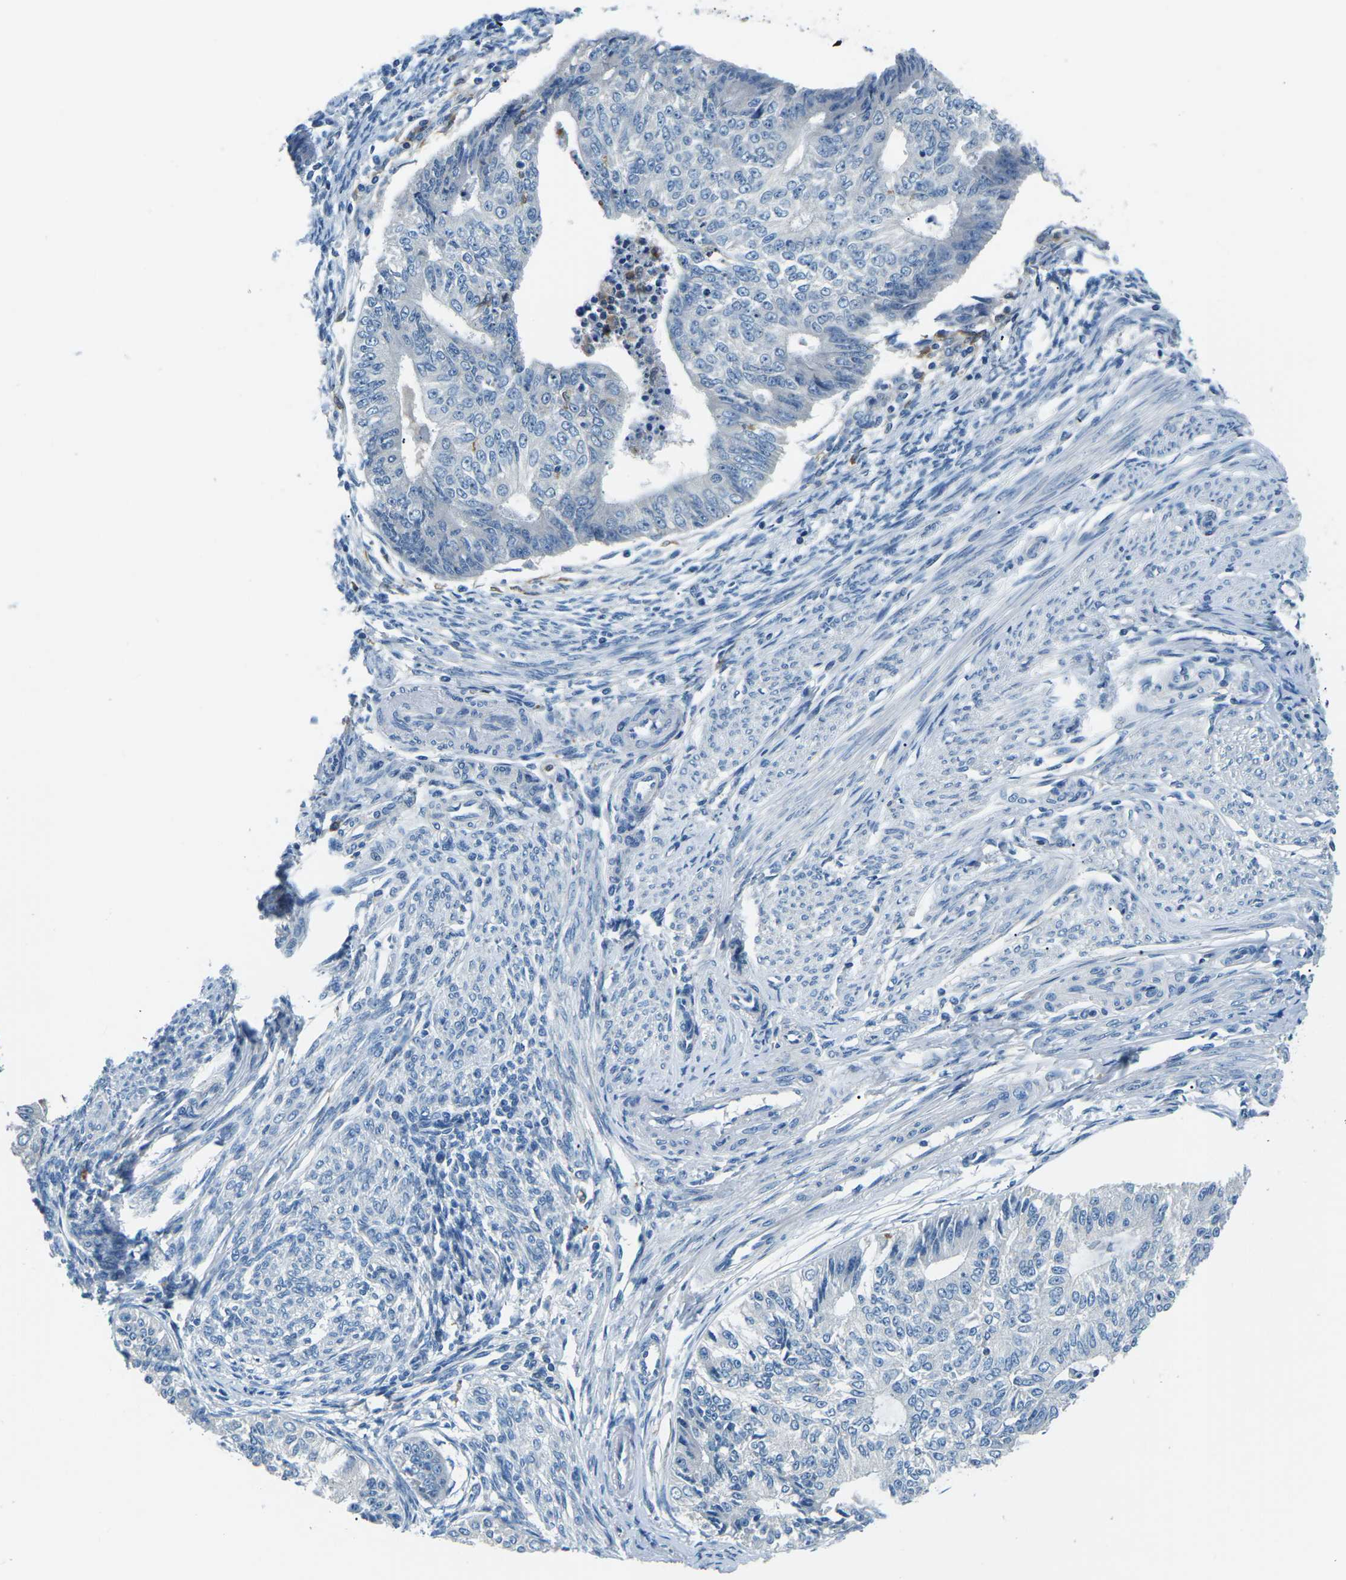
{"staining": {"intensity": "negative", "quantity": "none", "location": "none"}, "tissue": "endometrial cancer", "cell_type": "Tumor cells", "image_type": "cancer", "snomed": [{"axis": "morphology", "description": "Adenocarcinoma, NOS"}, {"axis": "topography", "description": "Endometrium"}], "caption": "This is an IHC micrograph of adenocarcinoma (endometrial). There is no positivity in tumor cells.", "gene": "CD1D", "patient": {"sex": "female", "age": 32}}